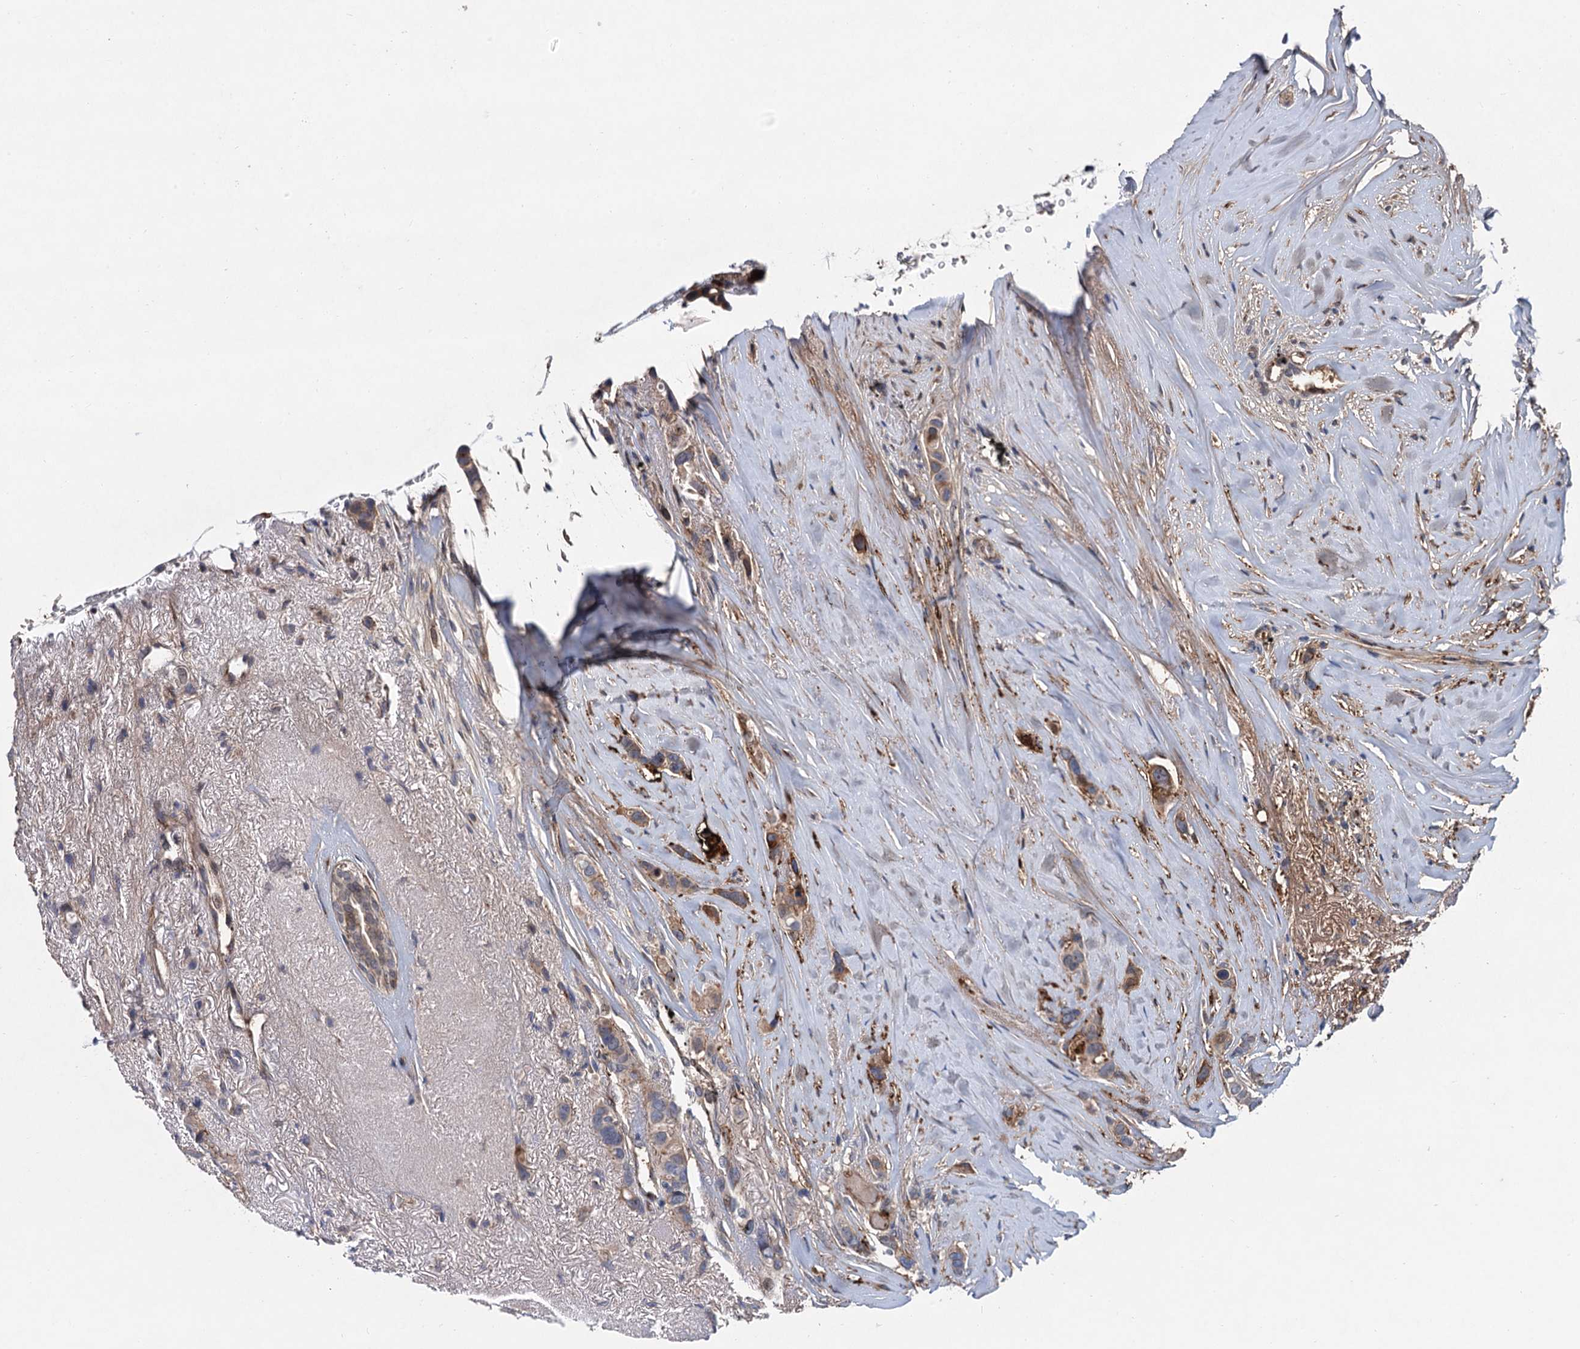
{"staining": {"intensity": "moderate", "quantity": "<25%", "location": "cytoplasmic/membranous"}, "tissue": "breast cancer", "cell_type": "Tumor cells", "image_type": "cancer", "snomed": [{"axis": "morphology", "description": "Lobular carcinoma"}, {"axis": "topography", "description": "Breast"}], "caption": "IHC (DAB (3,3'-diaminobenzidine)) staining of human lobular carcinoma (breast) exhibits moderate cytoplasmic/membranous protein expression in about <25% of tumor cells.", "gene": "TRAF7", "patient": {"sex": "female", "age": 51}}